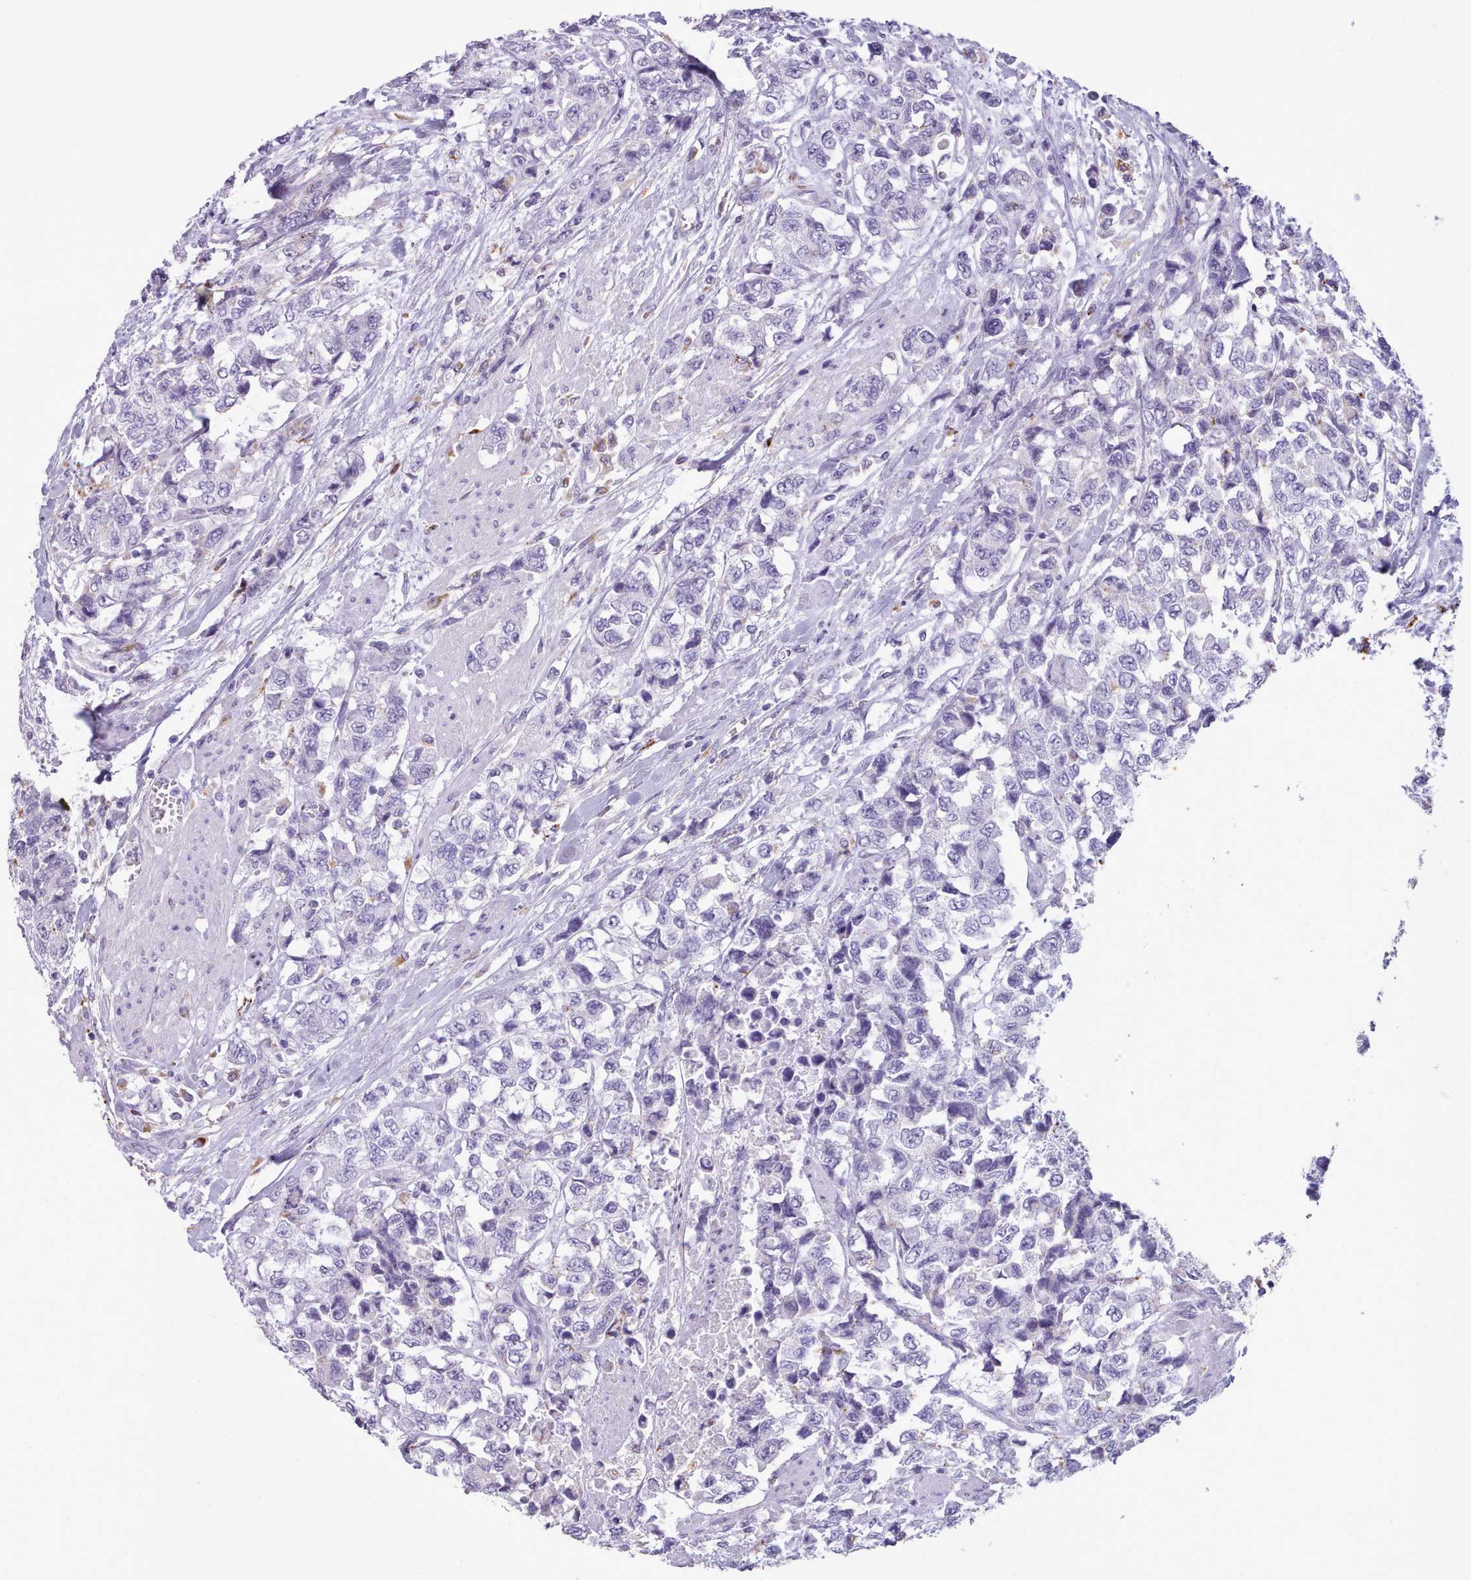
{"staining": {"intensity": "negative", "quantity": "none", "location": "none"}, "tissue": "urothelial cancer", "cell_type": "Tumor cells", "image_type": "cancer", "snomed": [{"axis": "morphology", "description": "Urothelial carcinoma, High grade"}, {"axis": "topography", "description": "Urinary bladder"}], "caption": "High magnification brightfield microscopy of urothelial cancer stained with DAB (brown) and counterstained with hematoxylin (blue): tumor cells show no significant positivity.", "gene": "GAA", "patient": {"sex": "female", "age": 78}}